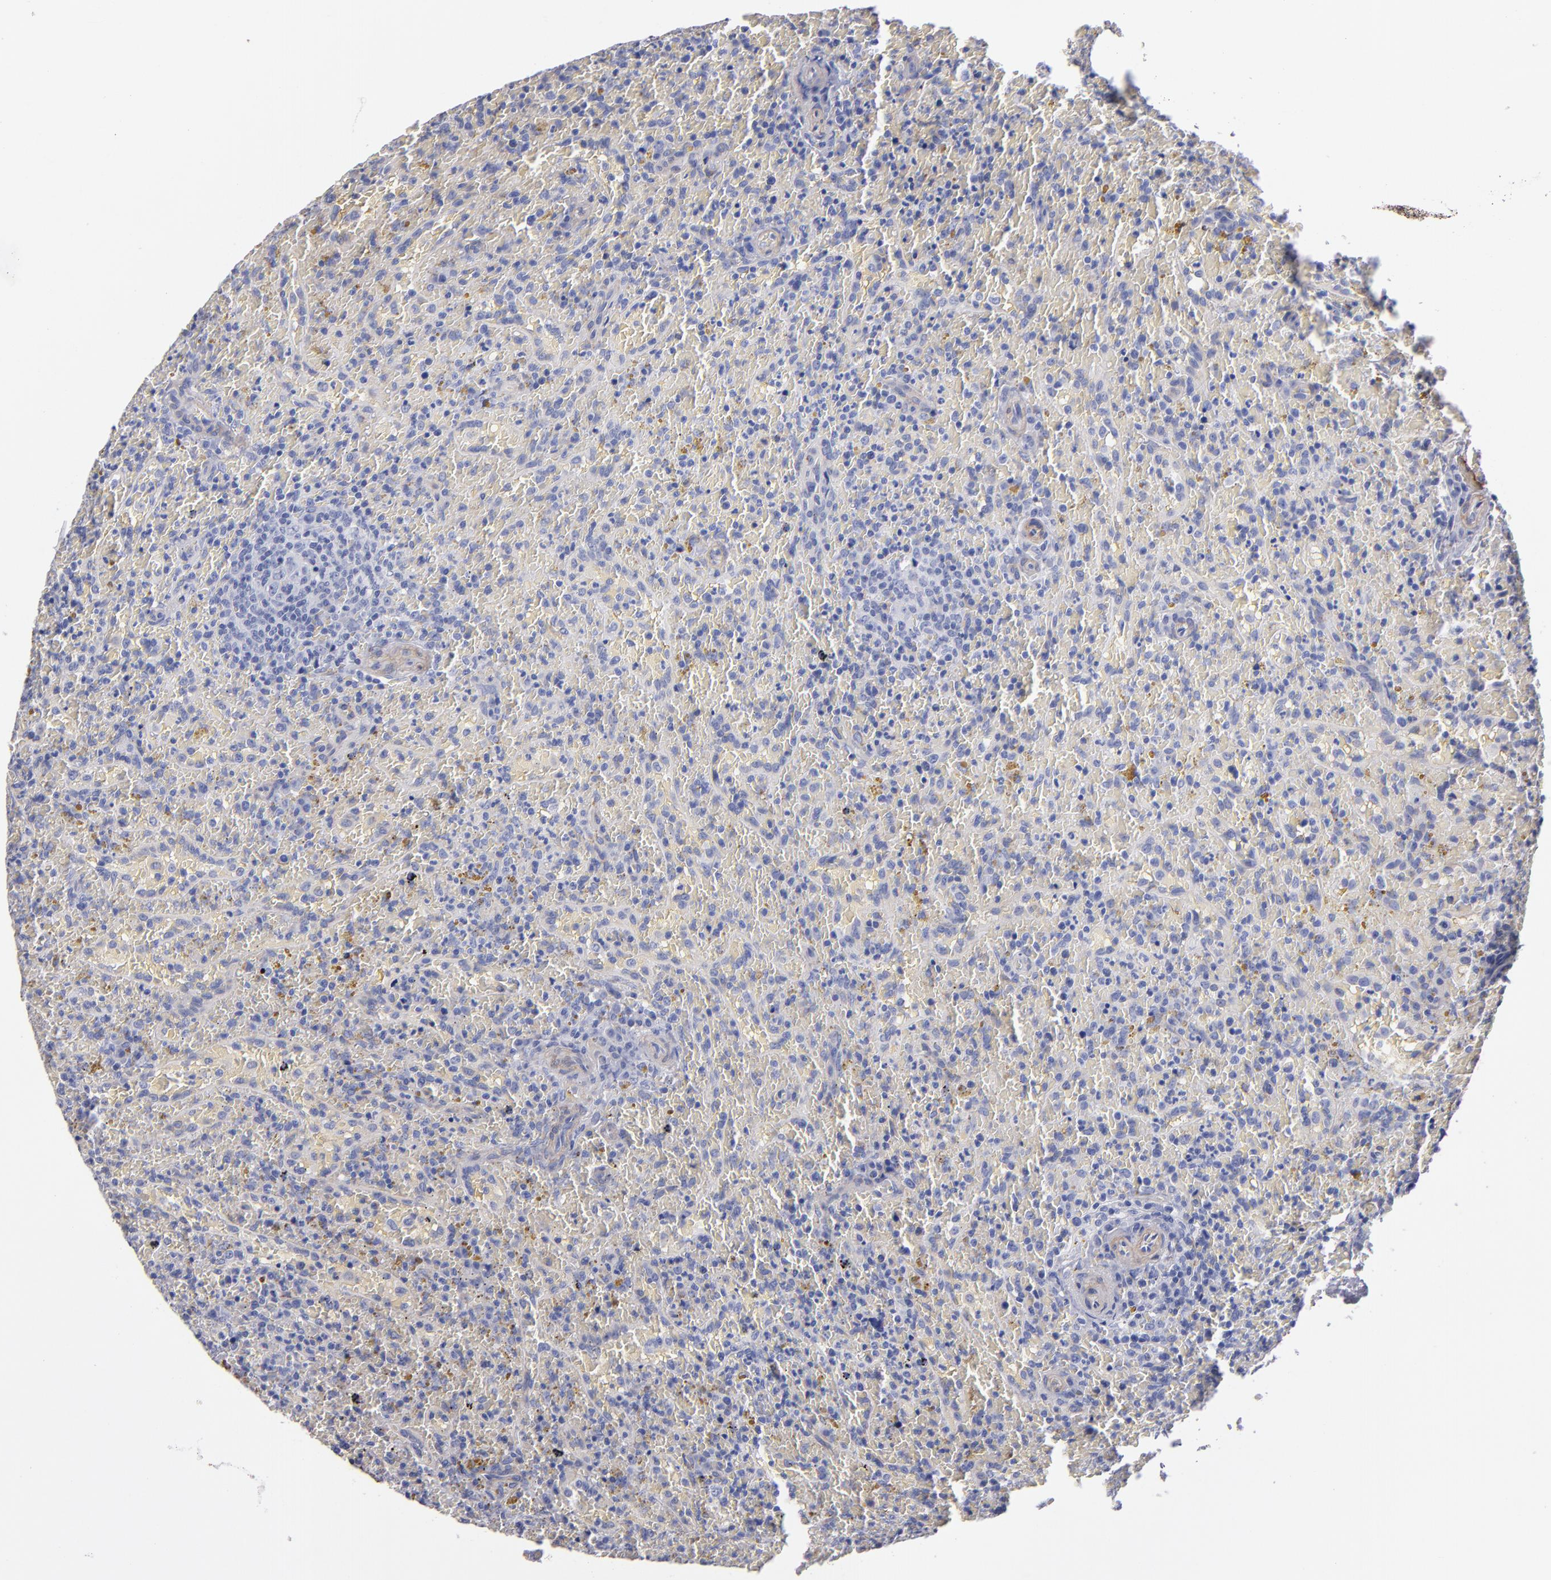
{"staining": {"intensity": "negative", "quantity": "none", "location": "none"}, "tissue": "lymphoma", "cell_type": "Tumor cells", "image_type": "cancer", "snomed": [{"axis": "morphology", "description": "Malignant lymphoma, non-Hodgkin's type, High grade"}, {"axis": "topography", "description": "Spleen"}, {"axis": "topography", "description": "Lymph node"}], "caption": "An immunohistochemistry (IHC) image of malignant lymphoma, non-Hodgkin's type (high-grade) is shown. There is no staining in tumor cells of malignant lymphoma, non-Hodgkin's type (high-grade).", "gene": "LAMC1", "patient": {"sex": "female", "age": 70}}